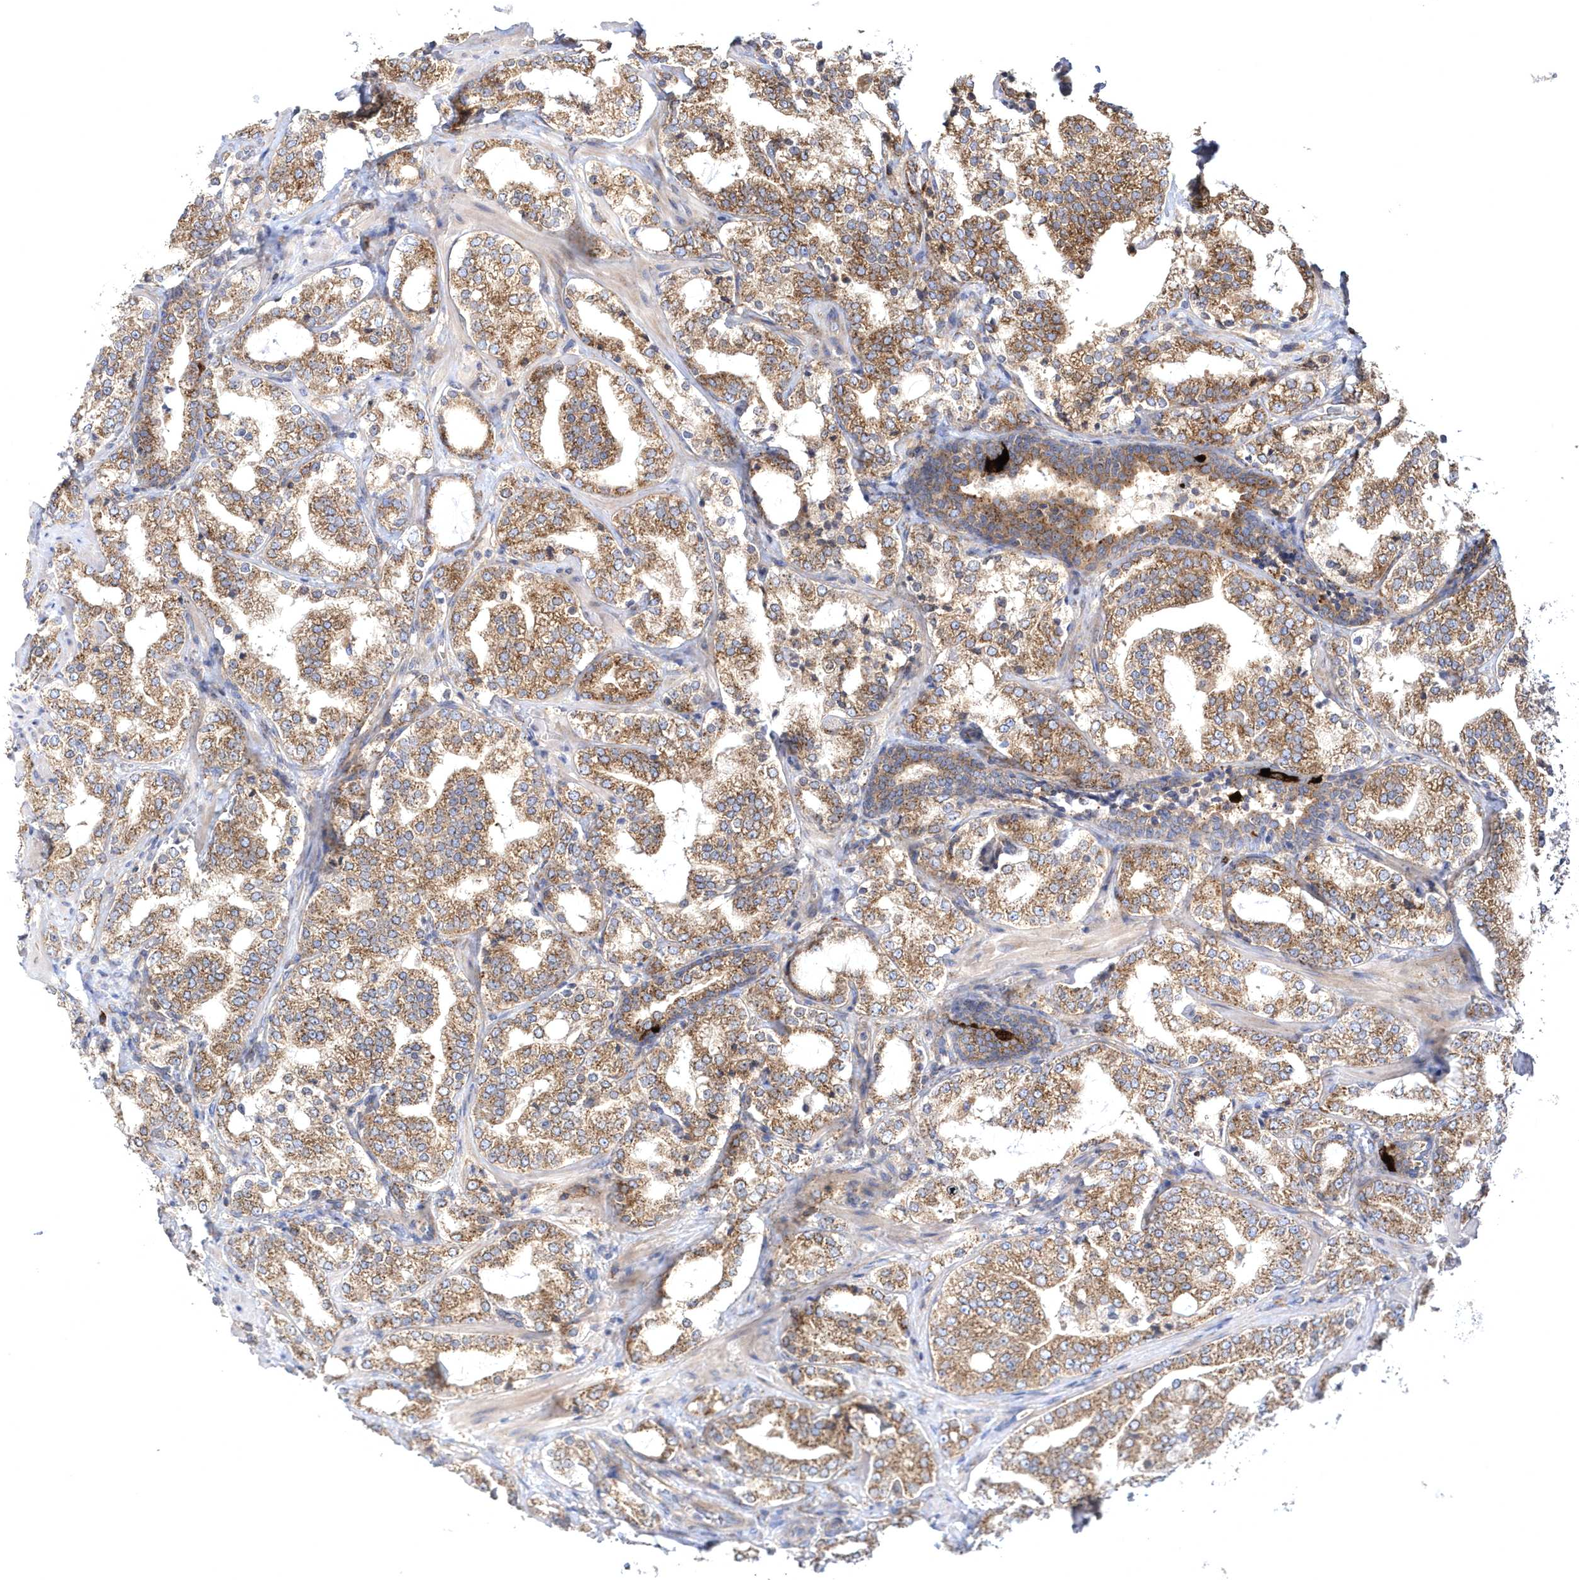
{"staining": {"intensity": "moderate", "quantity": ">75%", "location": "cytoplasmic/membranous"}, "tissue": "prostate cancer", "cell_type": "Tumor cells", "image_type": "cancer", "snomed": [{"axis": "morphology", "description": "Adenocarcinoma, High grade"}, {"axis": "topography", "description": "Prostate"}], "caption": "Protein expression analysis of human prostate cancer reveals moderate cytoplasmic/membranous staining in about >75% of tumor cells.", "gene": "COPB2", "patient": {"sex": "male", "age": 64}}